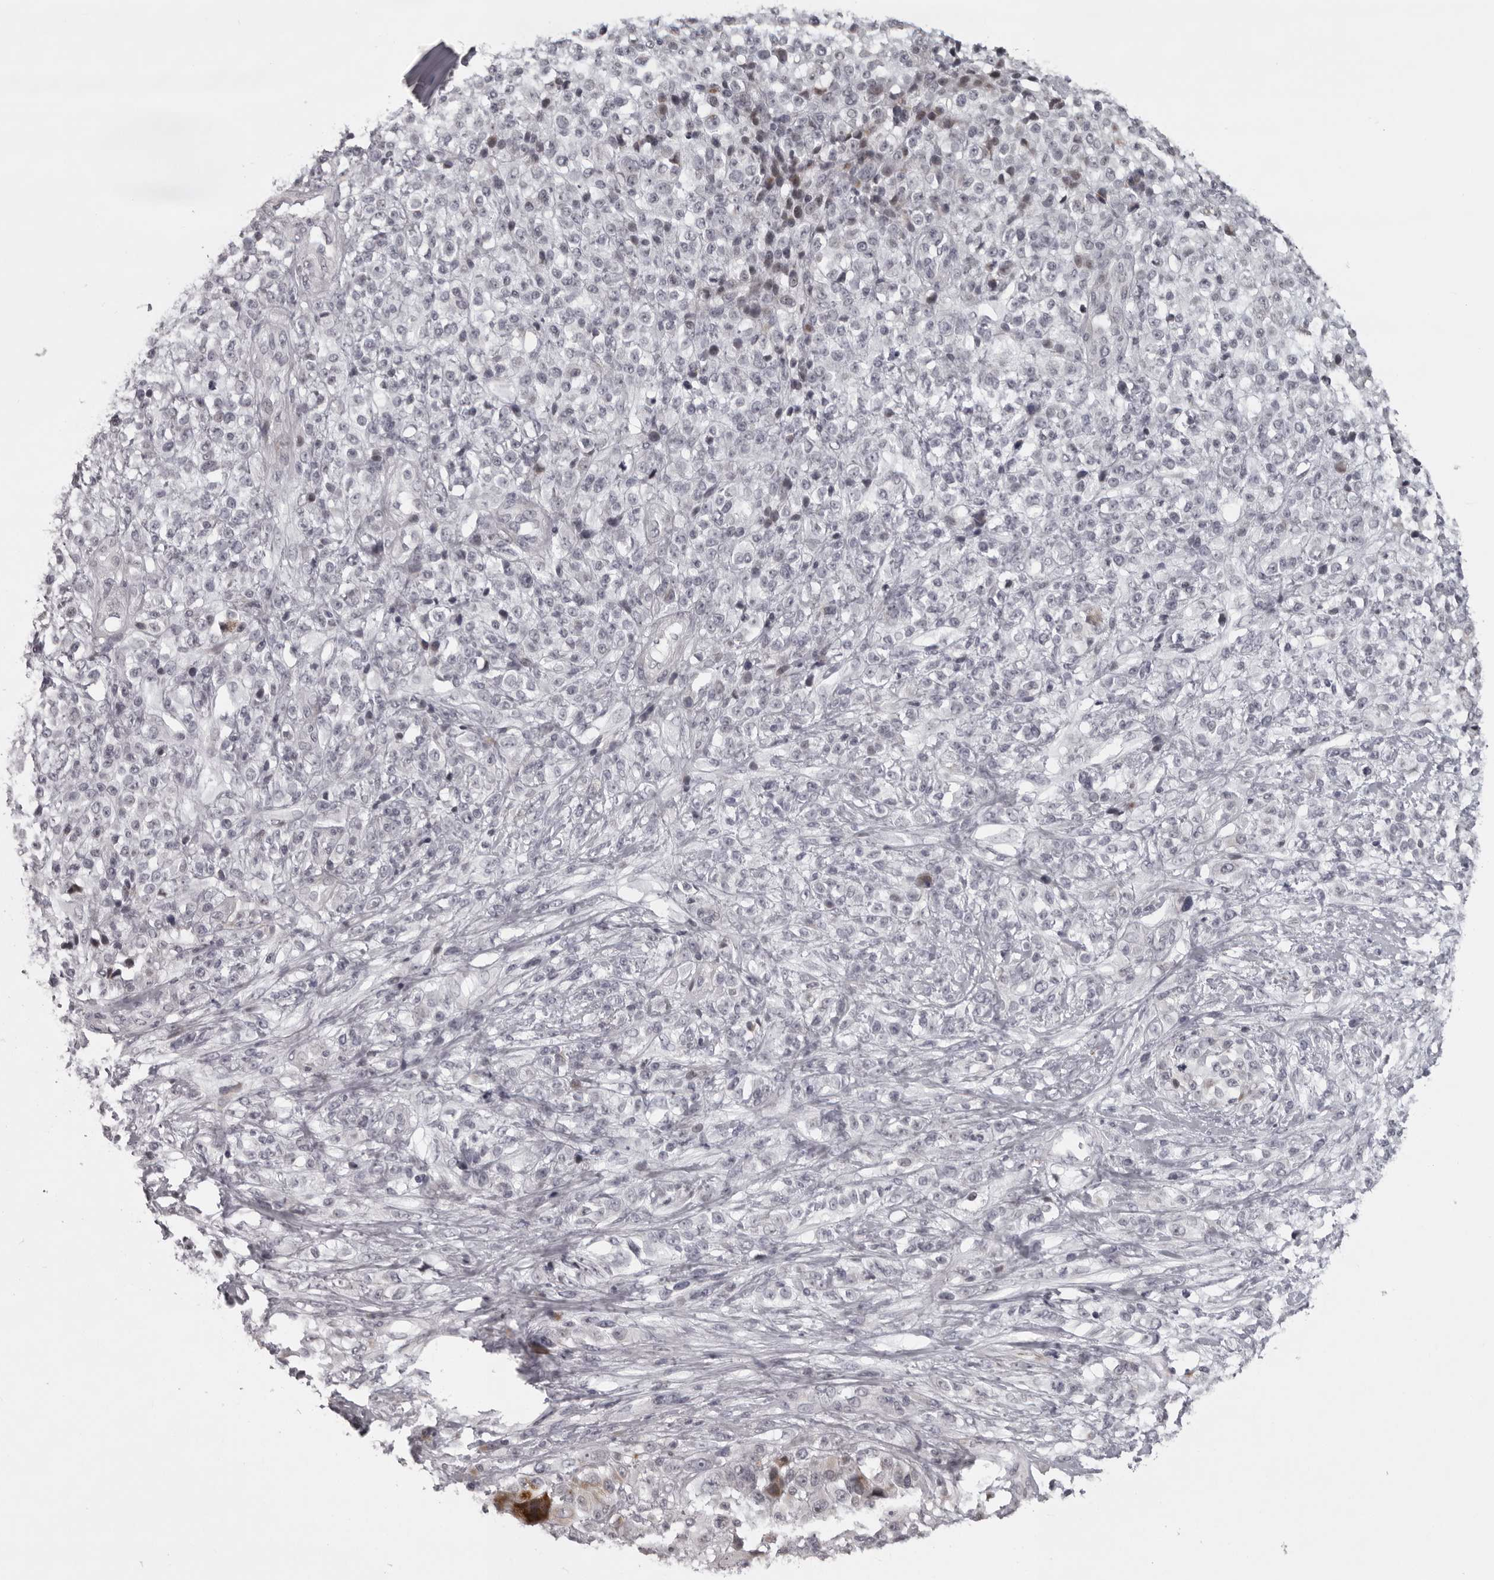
{"staining": {"intensity": "negative", "quantity": "none", "location": "none"}, "tissue": "melanoma", "cell_type": "Tumor cells", "image_type": "cancer", "snomed": [{"axis": "morphology", "description": "Malignant melanoma, NOS"}, {"axis": "topography", "description": "Skin"}], "caption": "IHC of human malignant melanoma exhibits no positivity in tumor cells.", "gene": "NUDT18", "patient": {"sex": "female", "age": 55}}